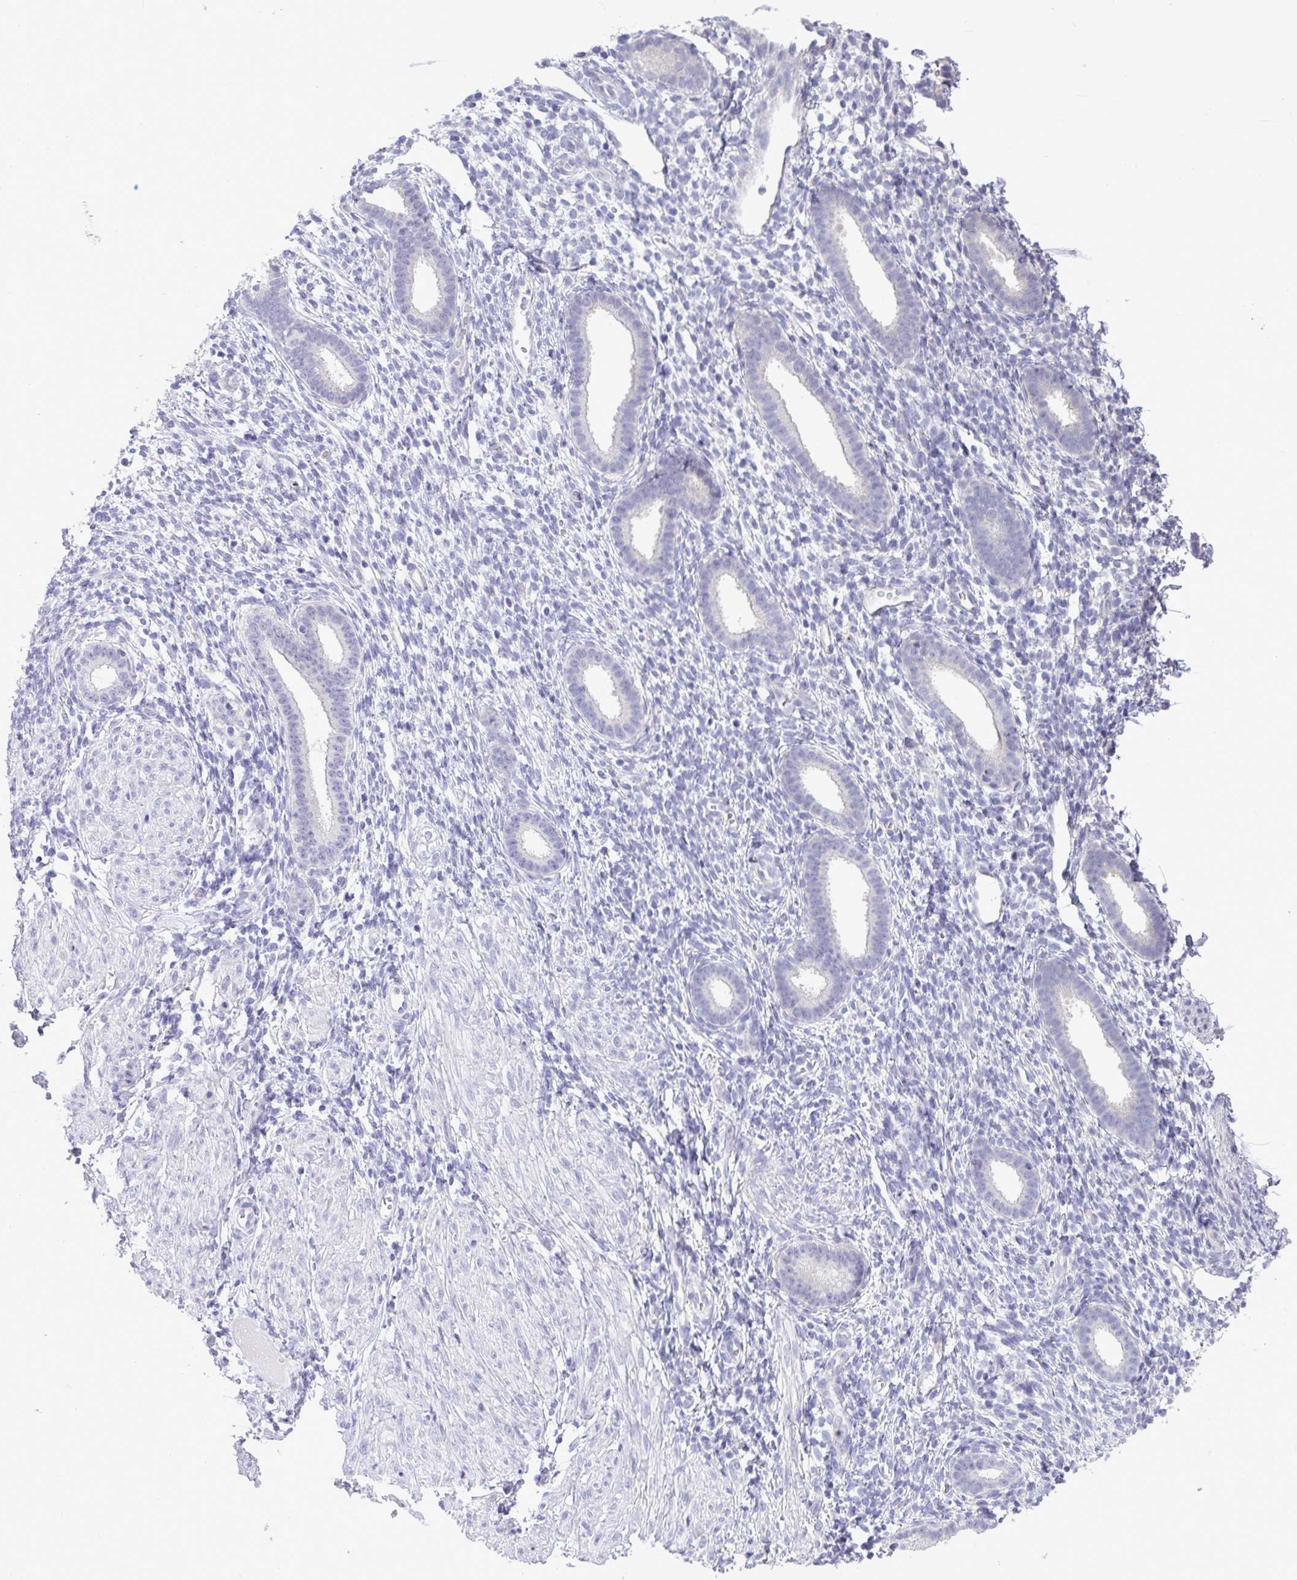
{"staining": {"intensity": "negative", "quantity": "none", "location": "none"}, "tissue": "endometrium", "cell_type": "Cells in endometrial stroma", "image_type": "normal", "snomed": [{"axis": "morphology", "description": "Normal tissue, NOS"}, {"axis": "topography", "description": "Endometrium"}], "caption": "DAB immunohistochemical staining of normal human endometrium displays no significant staining in cells in endometrial stroma.", "gene": "C4orf33", "patient": {"sex": "female", "age": 36}}